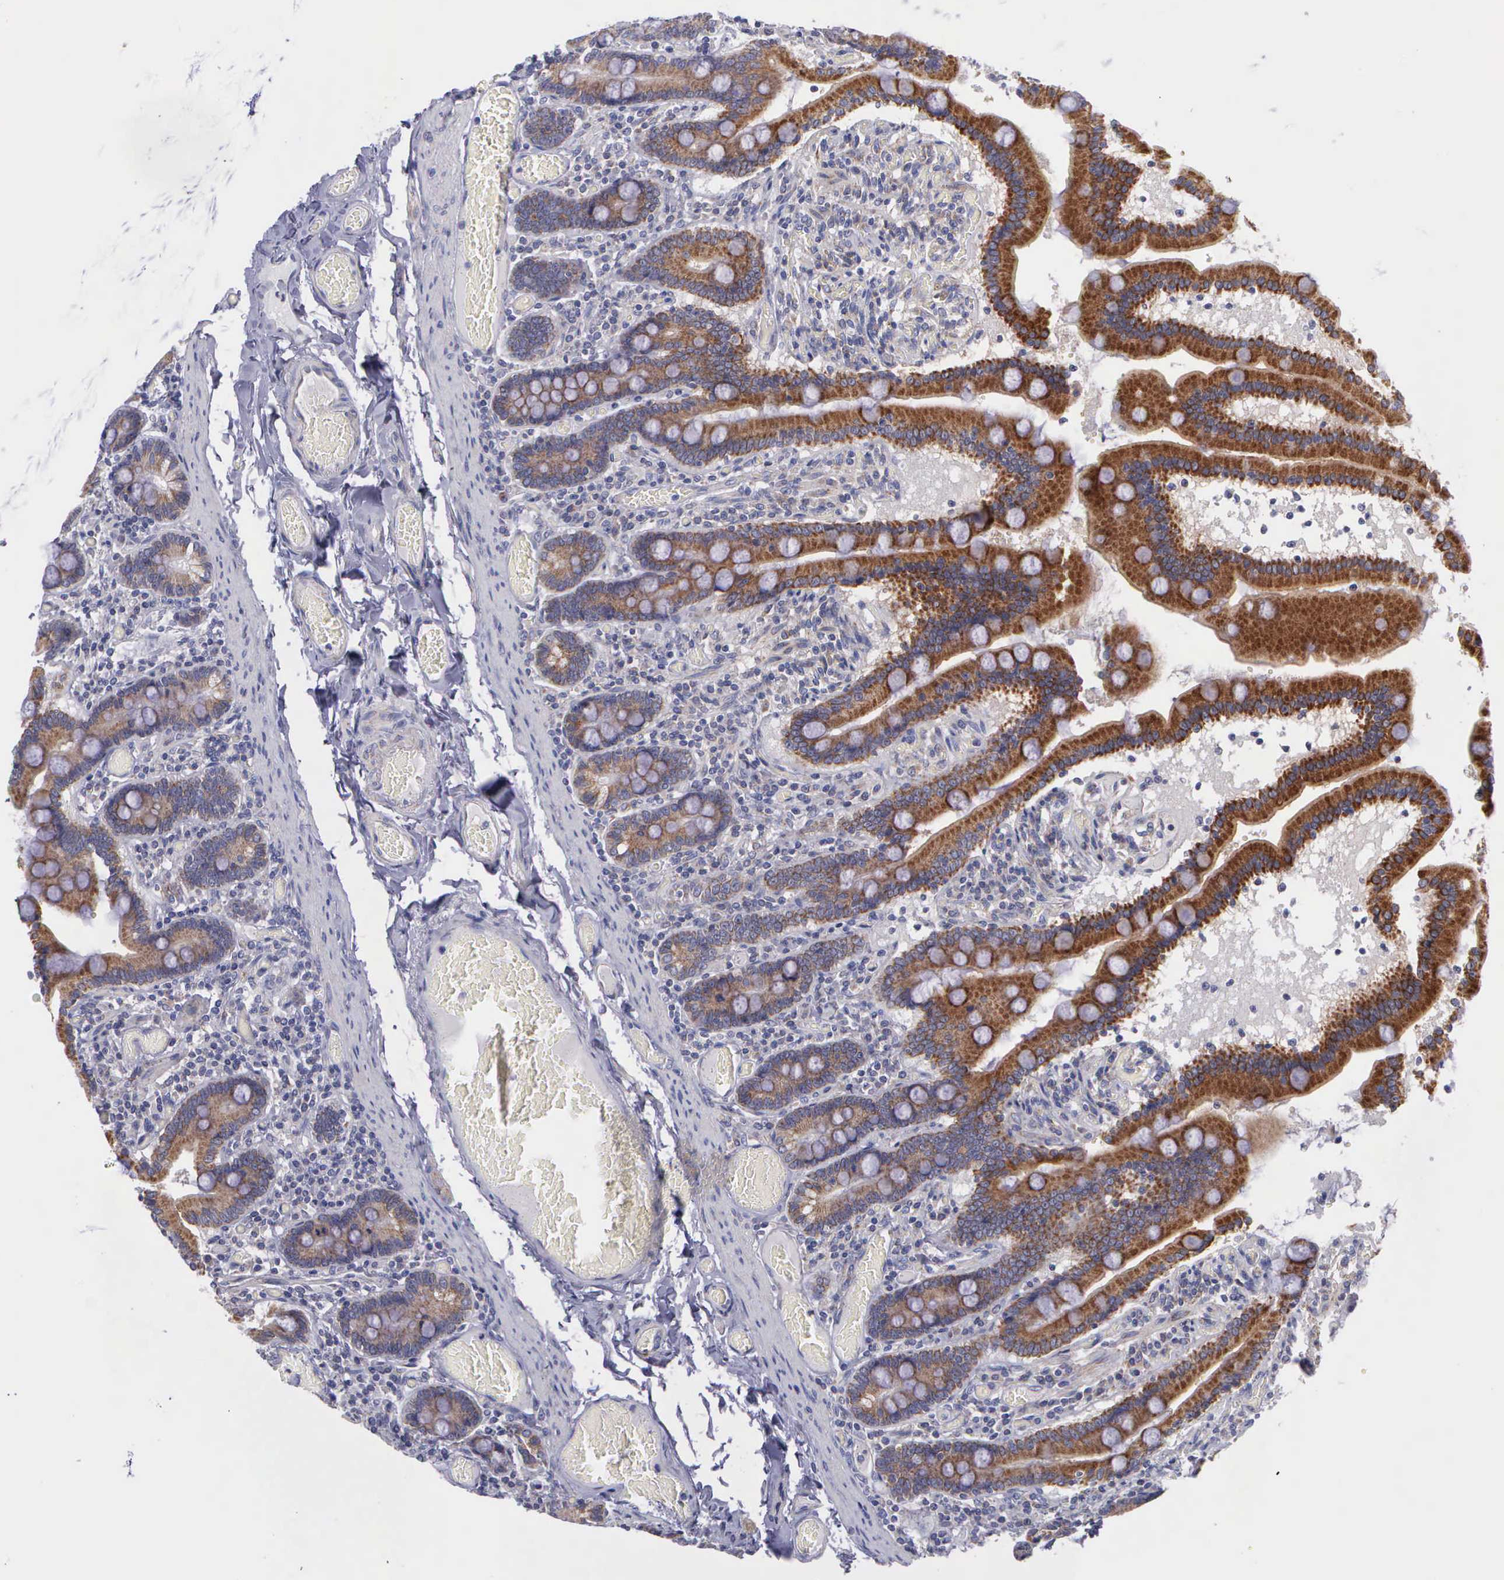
{"staining": {"intensity": "moderate", "quantity": ">75%", "location": "cytoplasmic/membranous"}, "tissue": "small intestine", "cell_type": "Glandular cells", "image_type": "normal", "snomed": [{"axis": "morphology", "description": "Normal tissue, NOS"}, {"axis": "topography", "description": "Small intestine"}], "caption": "Brown immunohistochemical staining in unremarkable small intestine exhibits moderate cytoplasmic/membranous positivity in about >75% of glandular cells. The staining is performed using DAB (3,3'-diaminobenzidine) brown chromogen to label protein expression. The nuclei are counter-stained blue using hematoxylin.", "gene": "SYNJ2BP", "patient": {"sex": "male", "age": 59}}